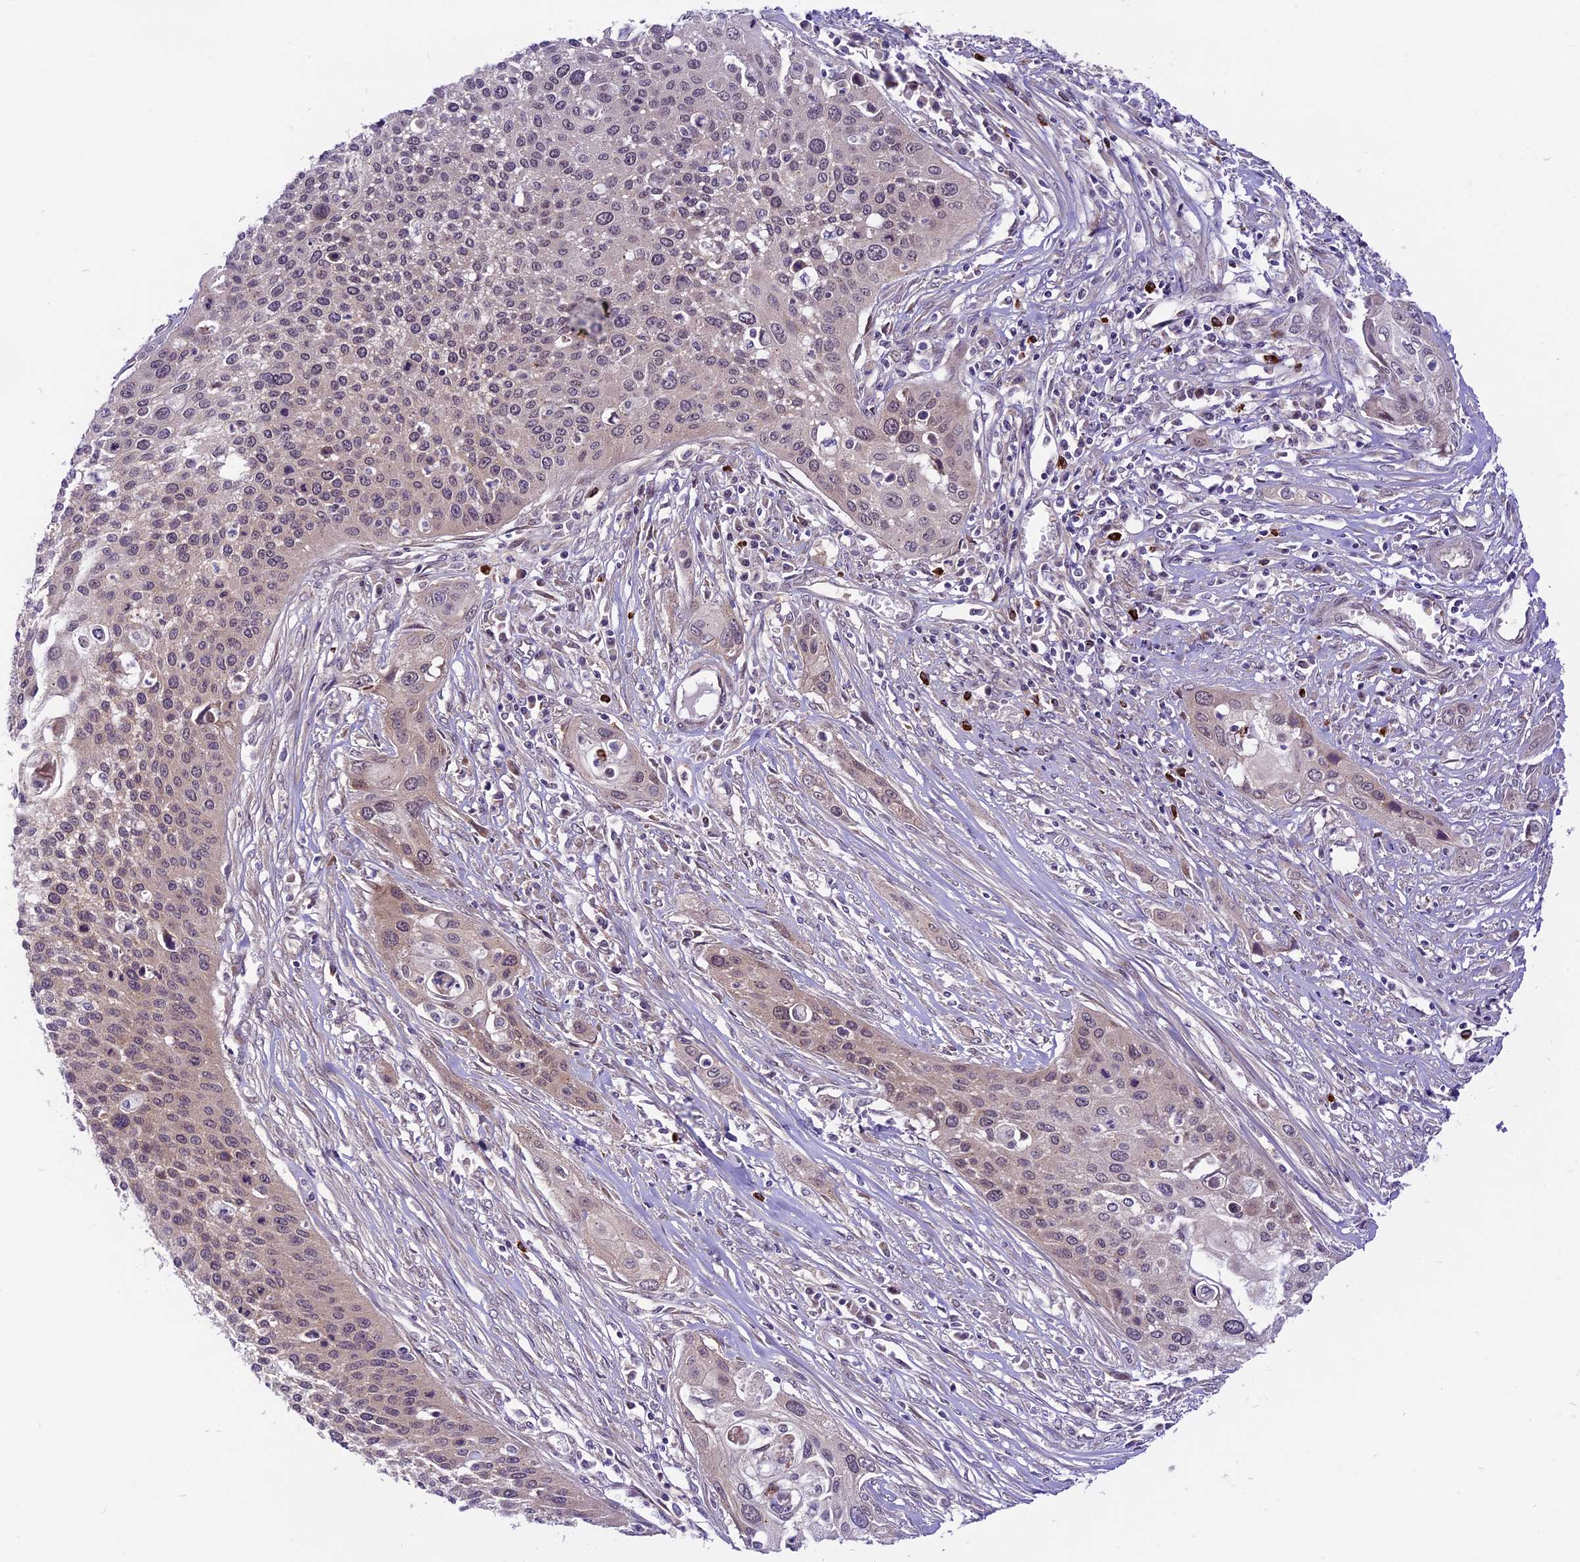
{"staining": {"intensity": "weak", "quantity": "25%-75%", "location": "cytoplasmic/membranous"}, "tissue": "cervical cancer", "cell_type": "Tumor cells", "image_type": "cancer", "snomed": [{"axis": "morphology", "description": "Squamous cell carcinoma, NOS"}, {"axis": "topography", "description": "Cervix"}], "caption": "IHC (DAB (3,3'-diaminobenzidine)) staining of human cervical squamous cell carcinoma exhibits weak cytoplasmic/membranous protein staining in approximately 25%-75% of tumor cells.", "gene": "SPRED1", "patient": {"sex": "female", "age": 34}}